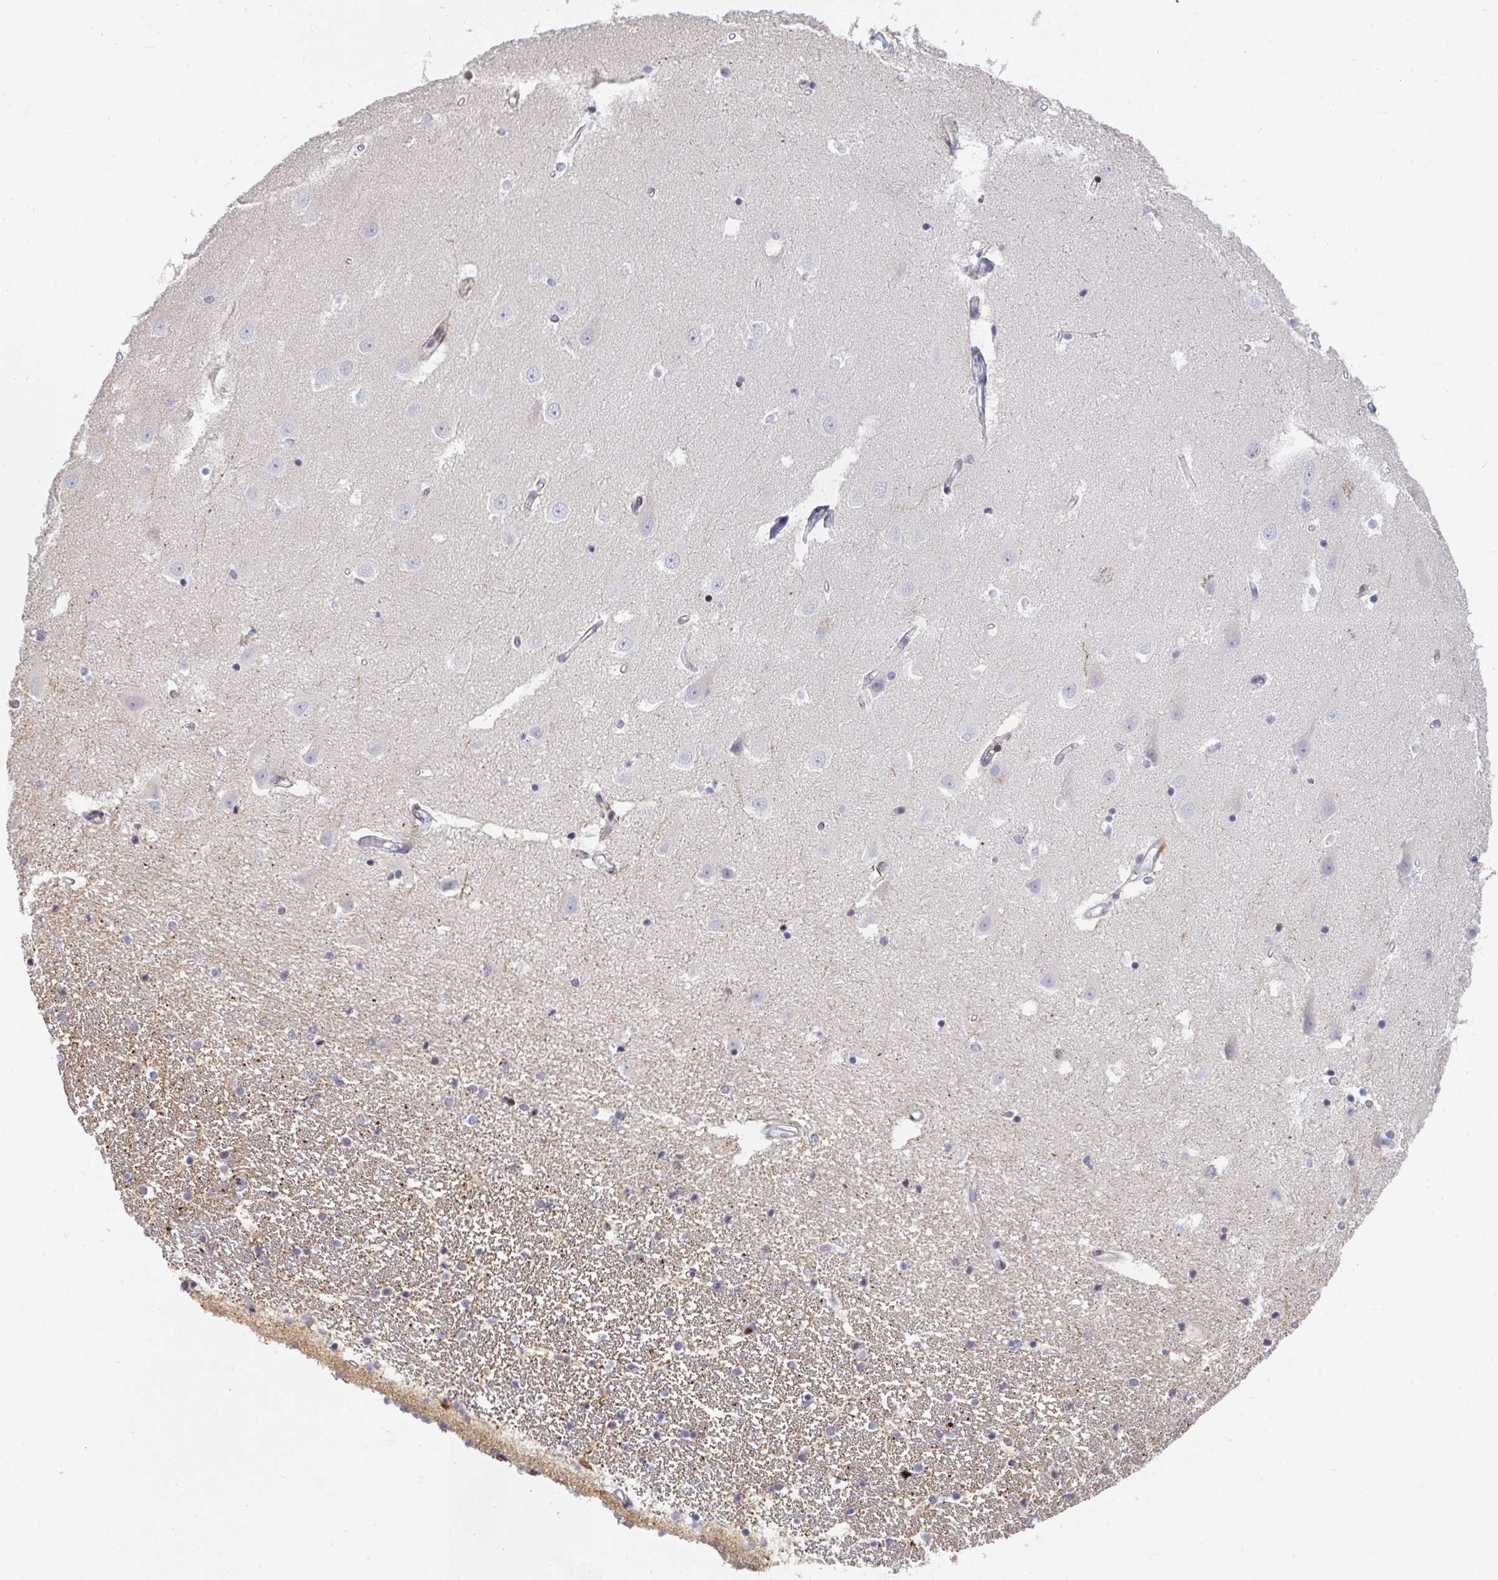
{"staining": {"intensity": "negative", "quantity": "none", "location": "none"}, "tissue": "hippocampus", "cell_type": "Glial cells", "image_type": "normal", "snomed": [{"axis": "morphology", "description": "Normal tissue, NOS"}, {"axis": "topography", "description": "Hippocampus"}], "caption": "Glial cells show no significant expression in normal hippocampus. The staining is performed using DAB (3,3'-diaminobenzidine) brown chromogen with nuclei counter-stained in using hematoxylin.", "gene": "ZIC3", "patient": {"sex": "male", "age": 63}}